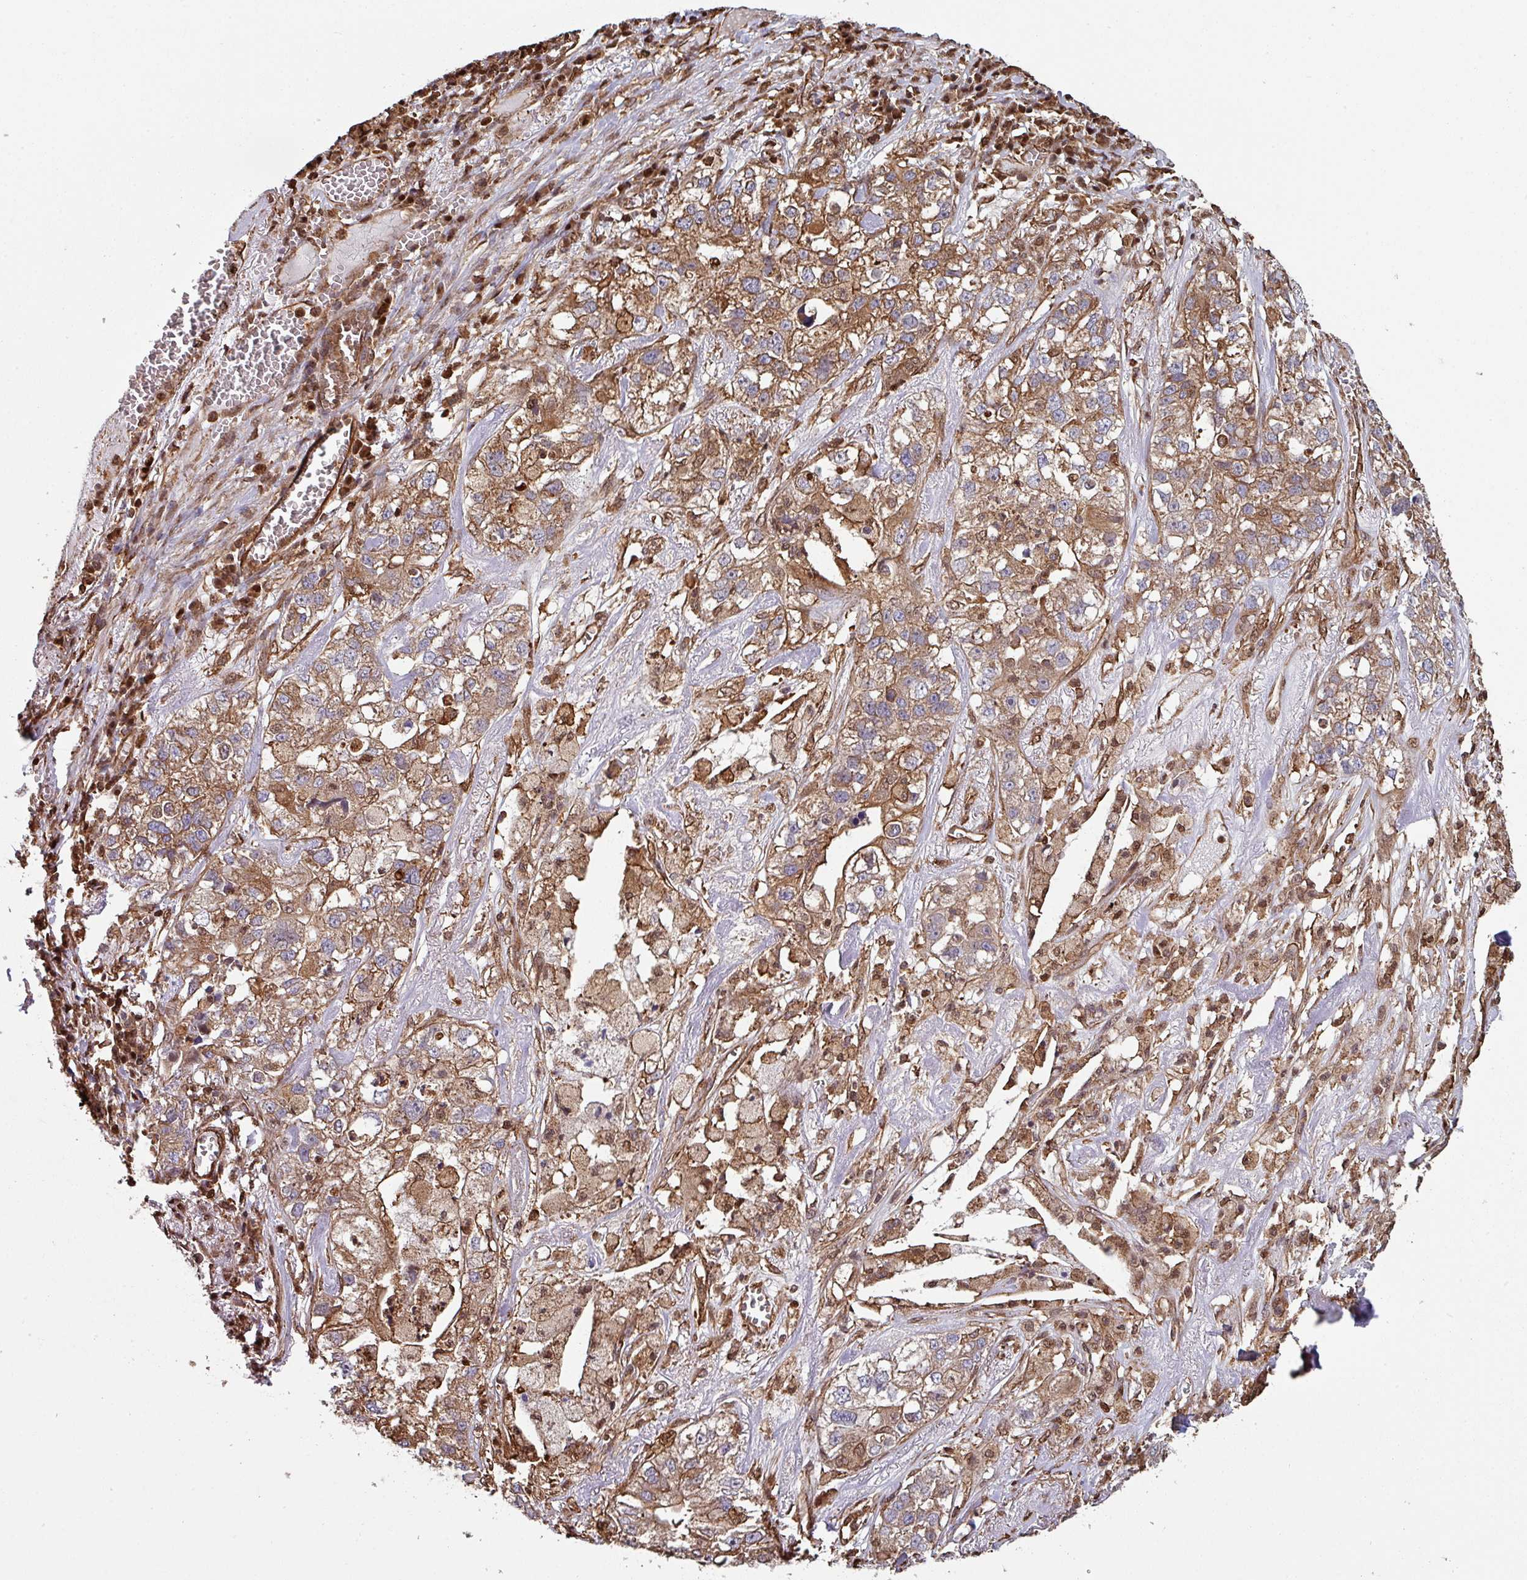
{"staining": {"intensity": "moderate", "quantity": ">75%", "location": "cytoplasmic/membranous,nuclear"}, "tissue": "lung cancer", "cell_type": "Tumor cells", "image_type": "cancer", "snomed": [{"axis": "morphology", "description": "Adenocarcinoma, NOS"}, {"axis": "topography", "description": "Lung"}], "caption": "Lung cancer stained with a protein marker demonstrates moderate staining in tumor cells.", "gene": "ANO9", "patient": {"sex": "male", "age": 49}}